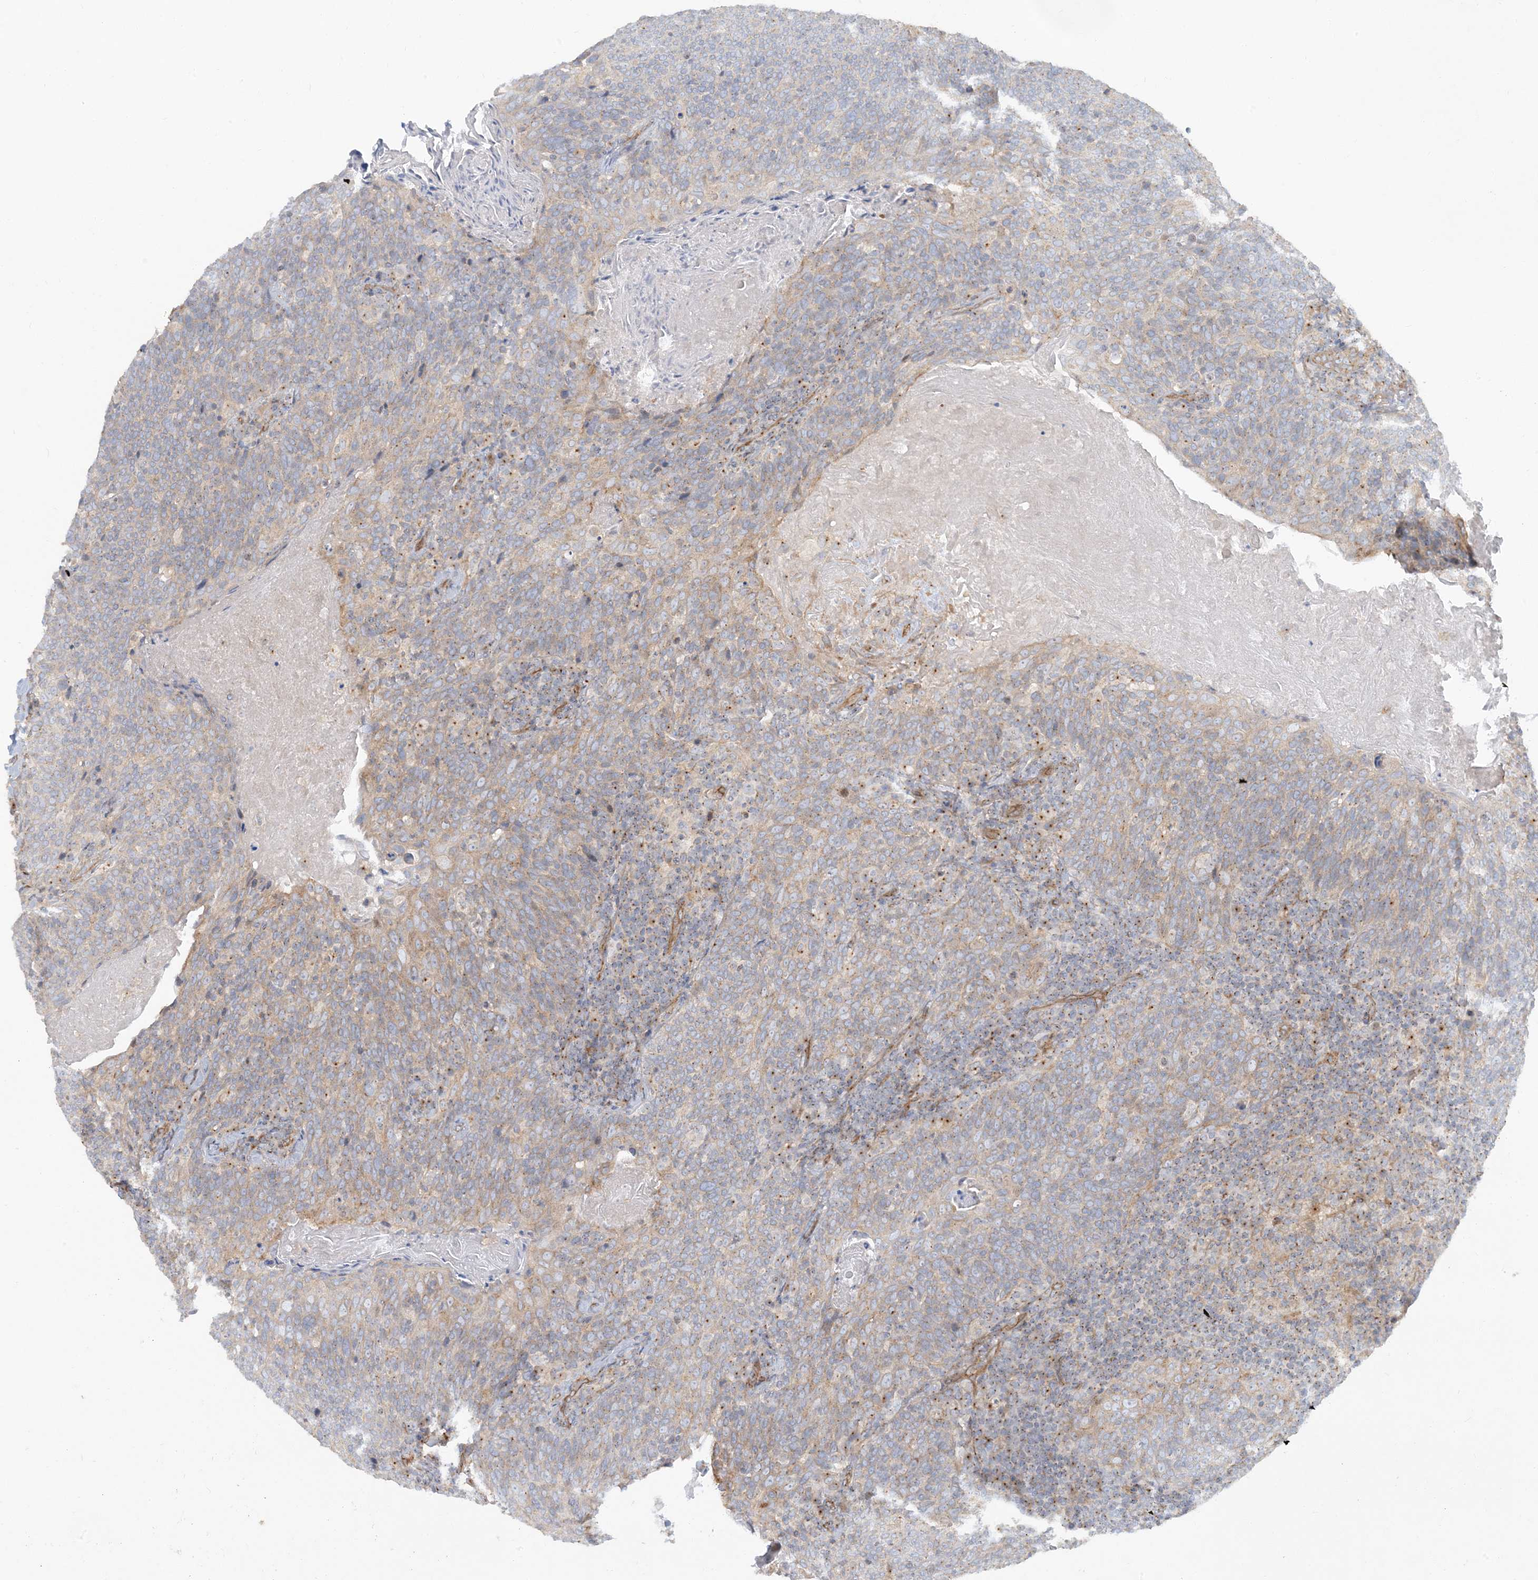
{"staining": {"intensity": "weak", "quantity": "<25%", "location": "cytoplasmic/membranous"}, "tissue": "head and neck cancer", "cell_type": "Tumor cells", "image_type": "cancer", "snomed": [{"axis": "morphology", "description": "Squamous cell carcinoma, NOS"}, {"axis": "morphology", "description": "Squamous cell carcinoma, metastatic, NOS"}, {"axis": "topography", "description": "Lymph node"}, {"axis": "topography", "description": "Head-Neck"}], "caption": "Human head and neck squamous cell carcinoma stained for a protein using immunohistochemistry (IHC) demonstrates no positivity in tumor cells.", "gene": "ATP23", "patient": {"sex": "male", "age": 62}}